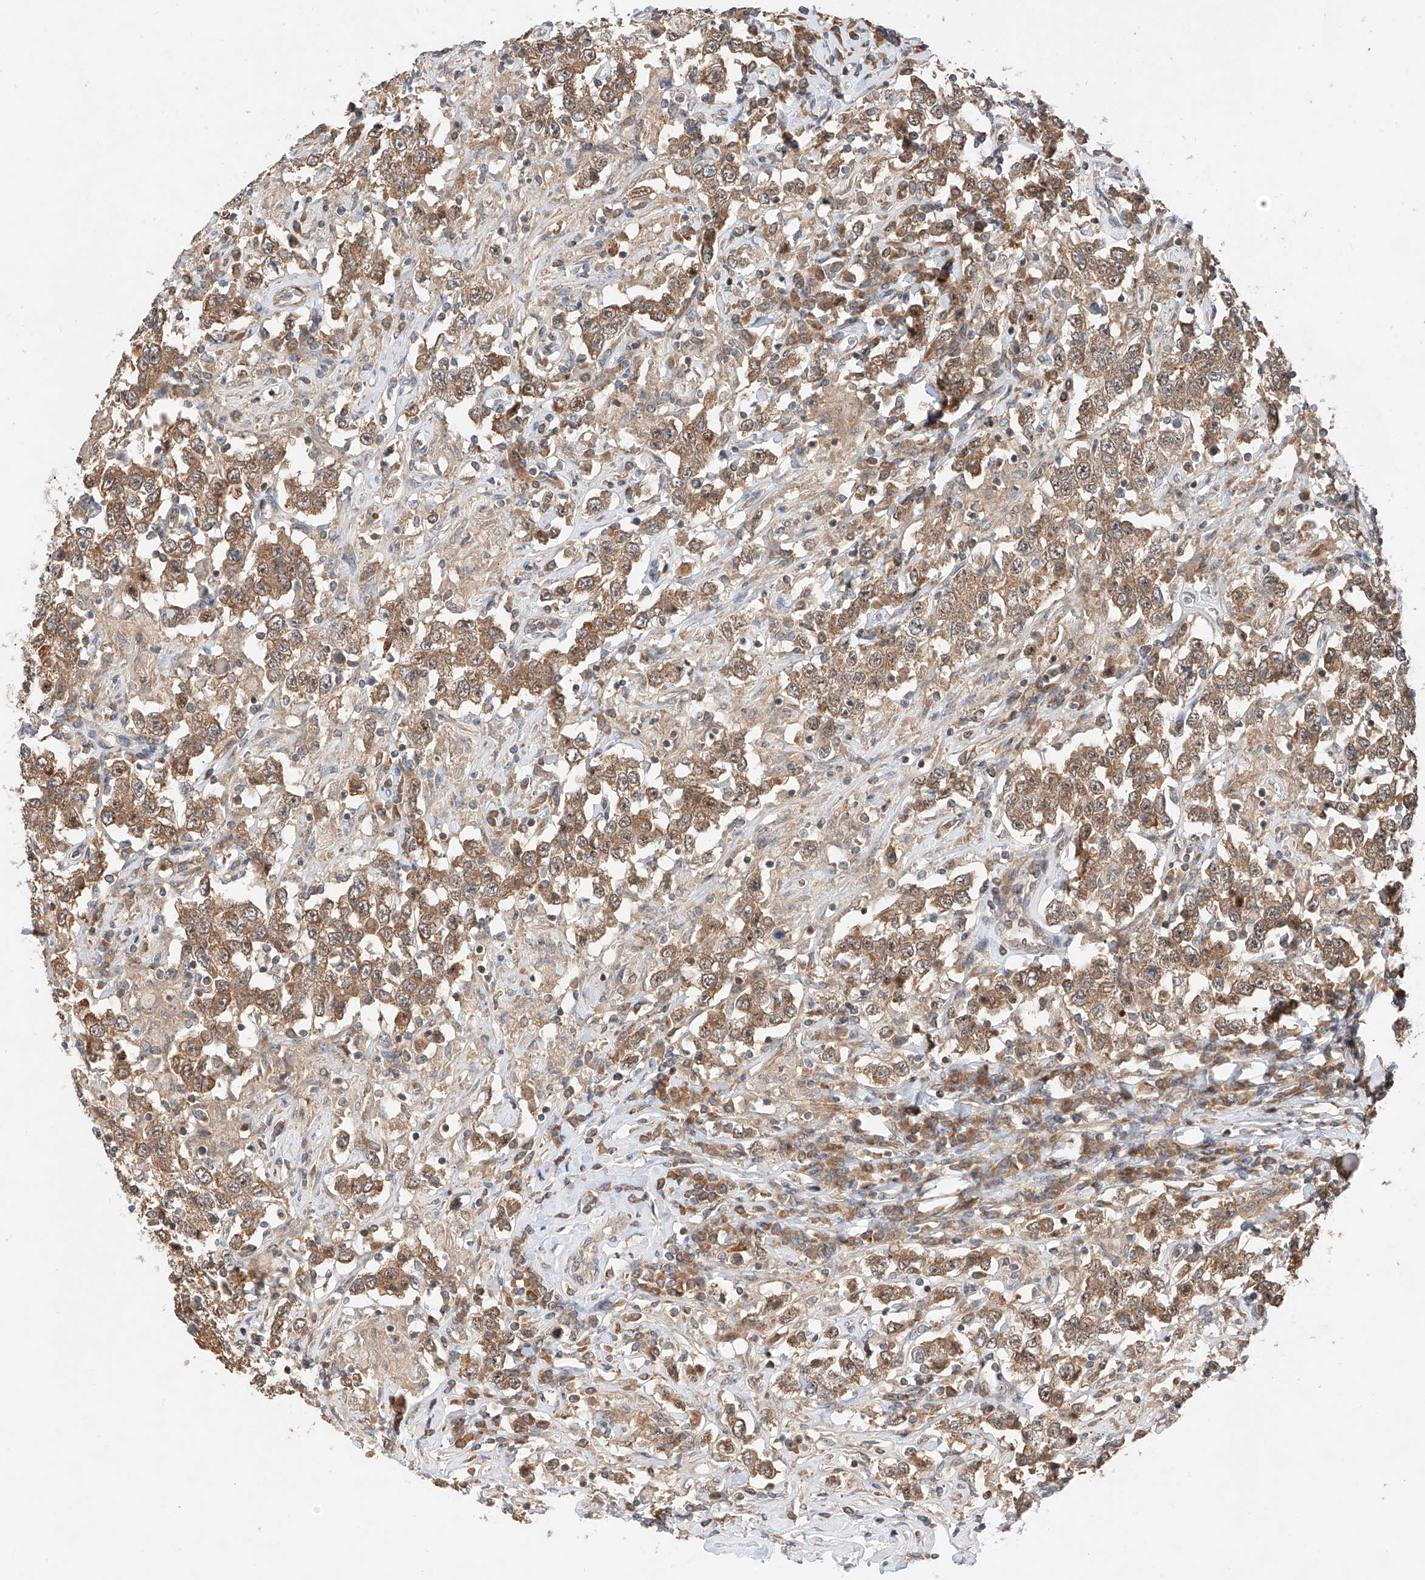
{"staining": {"intensity": "moderate", "quantity": ">75%", "location": "cytoplasmic/membranous"}, "tissue": "testis cancer", "cell_type": "Tumor cells", "image_type": "cancer", "snomed": [{"axis": "morphology", "description": "Seminoma, NOS"}, {"axis": "topography", "description": "Testis"}], "caption": "A brown stain shows moderate cytoplasmic/membranous staining of a protein in human testis seminoma tumor cells. The staining is performed using DAB brown chromogen to label protein expression. The nuclei are counter-stained blue using hematoxylin.", "gene": "RUSC1", "patient": {"sex": "male", "age": 41}}